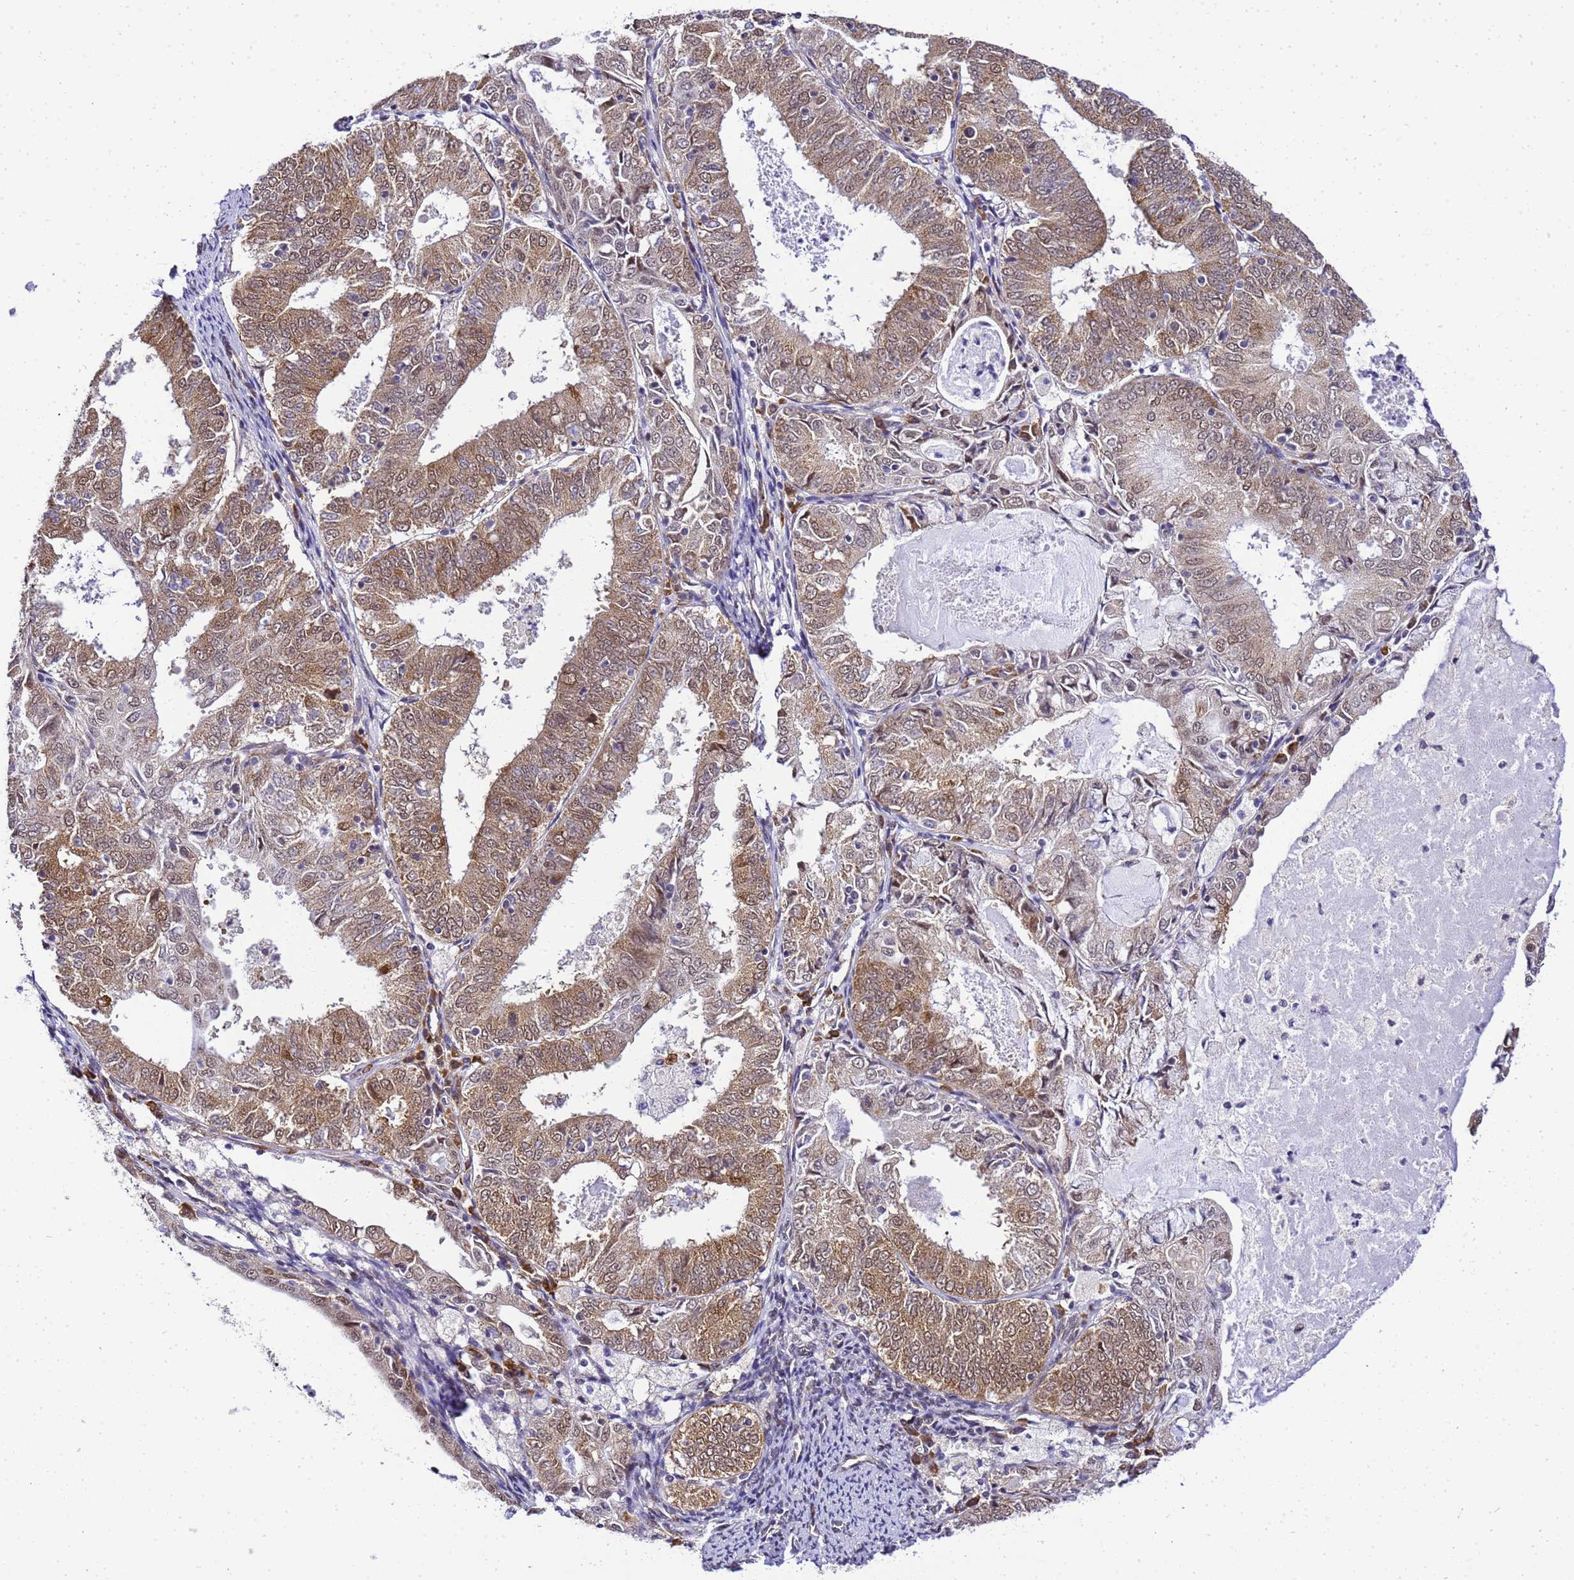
{"staining": {"intensity": "moderate", "quantity": ">75%", "location": "cytoplasmic/membranous"}, "tissue": "endometrial cancer", "cell_type": "Tumor cells", "image_type": "cancer", "snomed": [{"axis": "morphology", "description": "Adenocarcinoma, NOS"}, {"axis": "topography", "description": "Endometrium"}], "caption": "Immunohistochemical staining of human adenocarcinoma (endometrial) shows moderate cytoplasmic/membranous protein staining in approximately >75% of tumor cells.", "gene": "SMN1", "patient": {"sex": "female", "age": 57}}